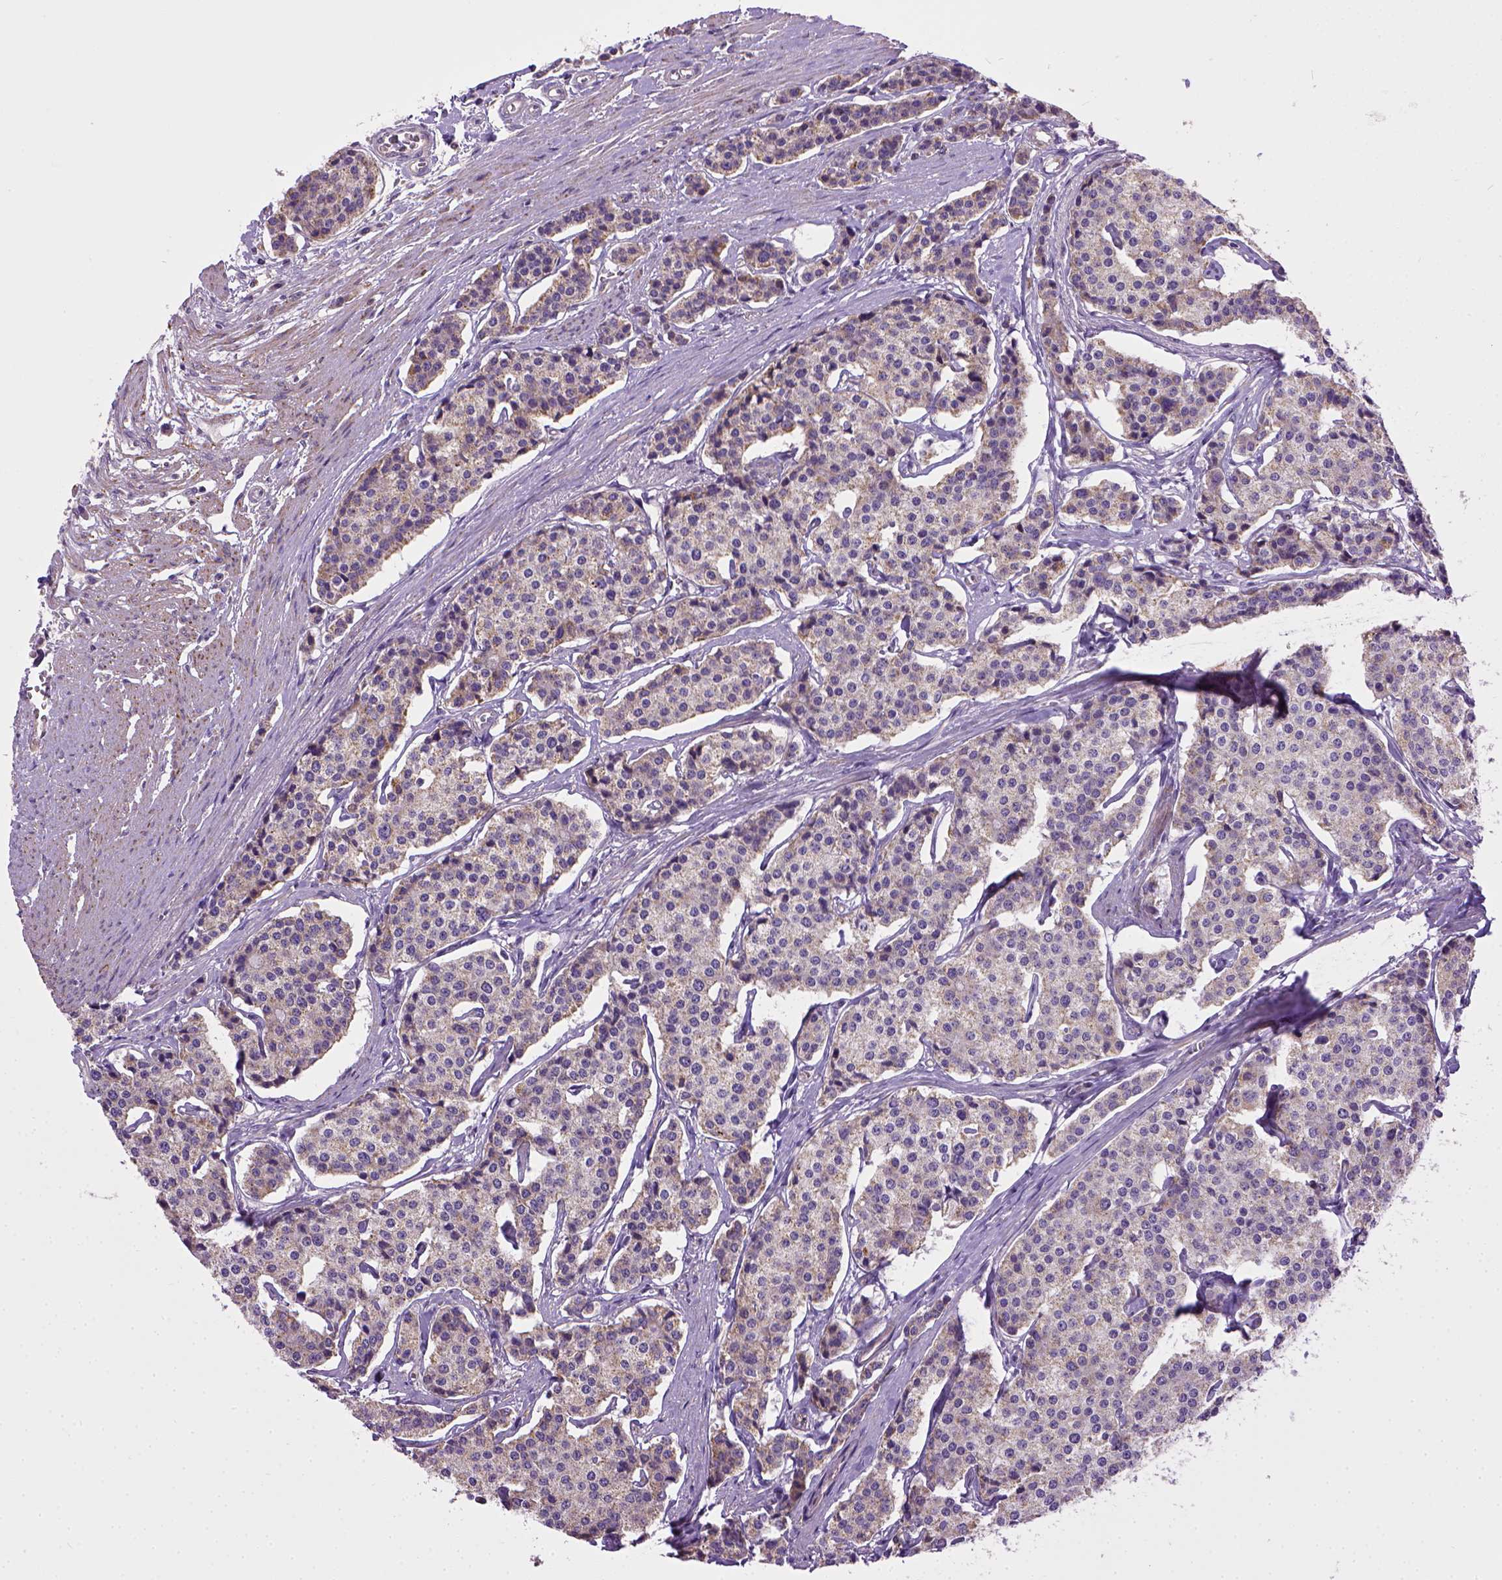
{"staining": {"intensity": "weak", "quantity": "25%-75%", "location": "cytoplasmic/membranous"}, "tissue": "carcinoid", "cell_type": "Tumor cells", "image_type": "cancer", "snomed": [{"axis": "morphology", "description": "Carcinoid, malignant, NOS"}, {"axis": "topography", "description": "Small intestine"}], "caption": "Protein expression analysis of human carcinoid (malignant) reveals weak cytoplasmic/membranous positivity in approximately 25%-75% of tumor cells. (DAB IHC, brown staining for protein, blue staining for nuclei).", "gene": "ENG", "patient": {"sex": "female", "age": 65}}